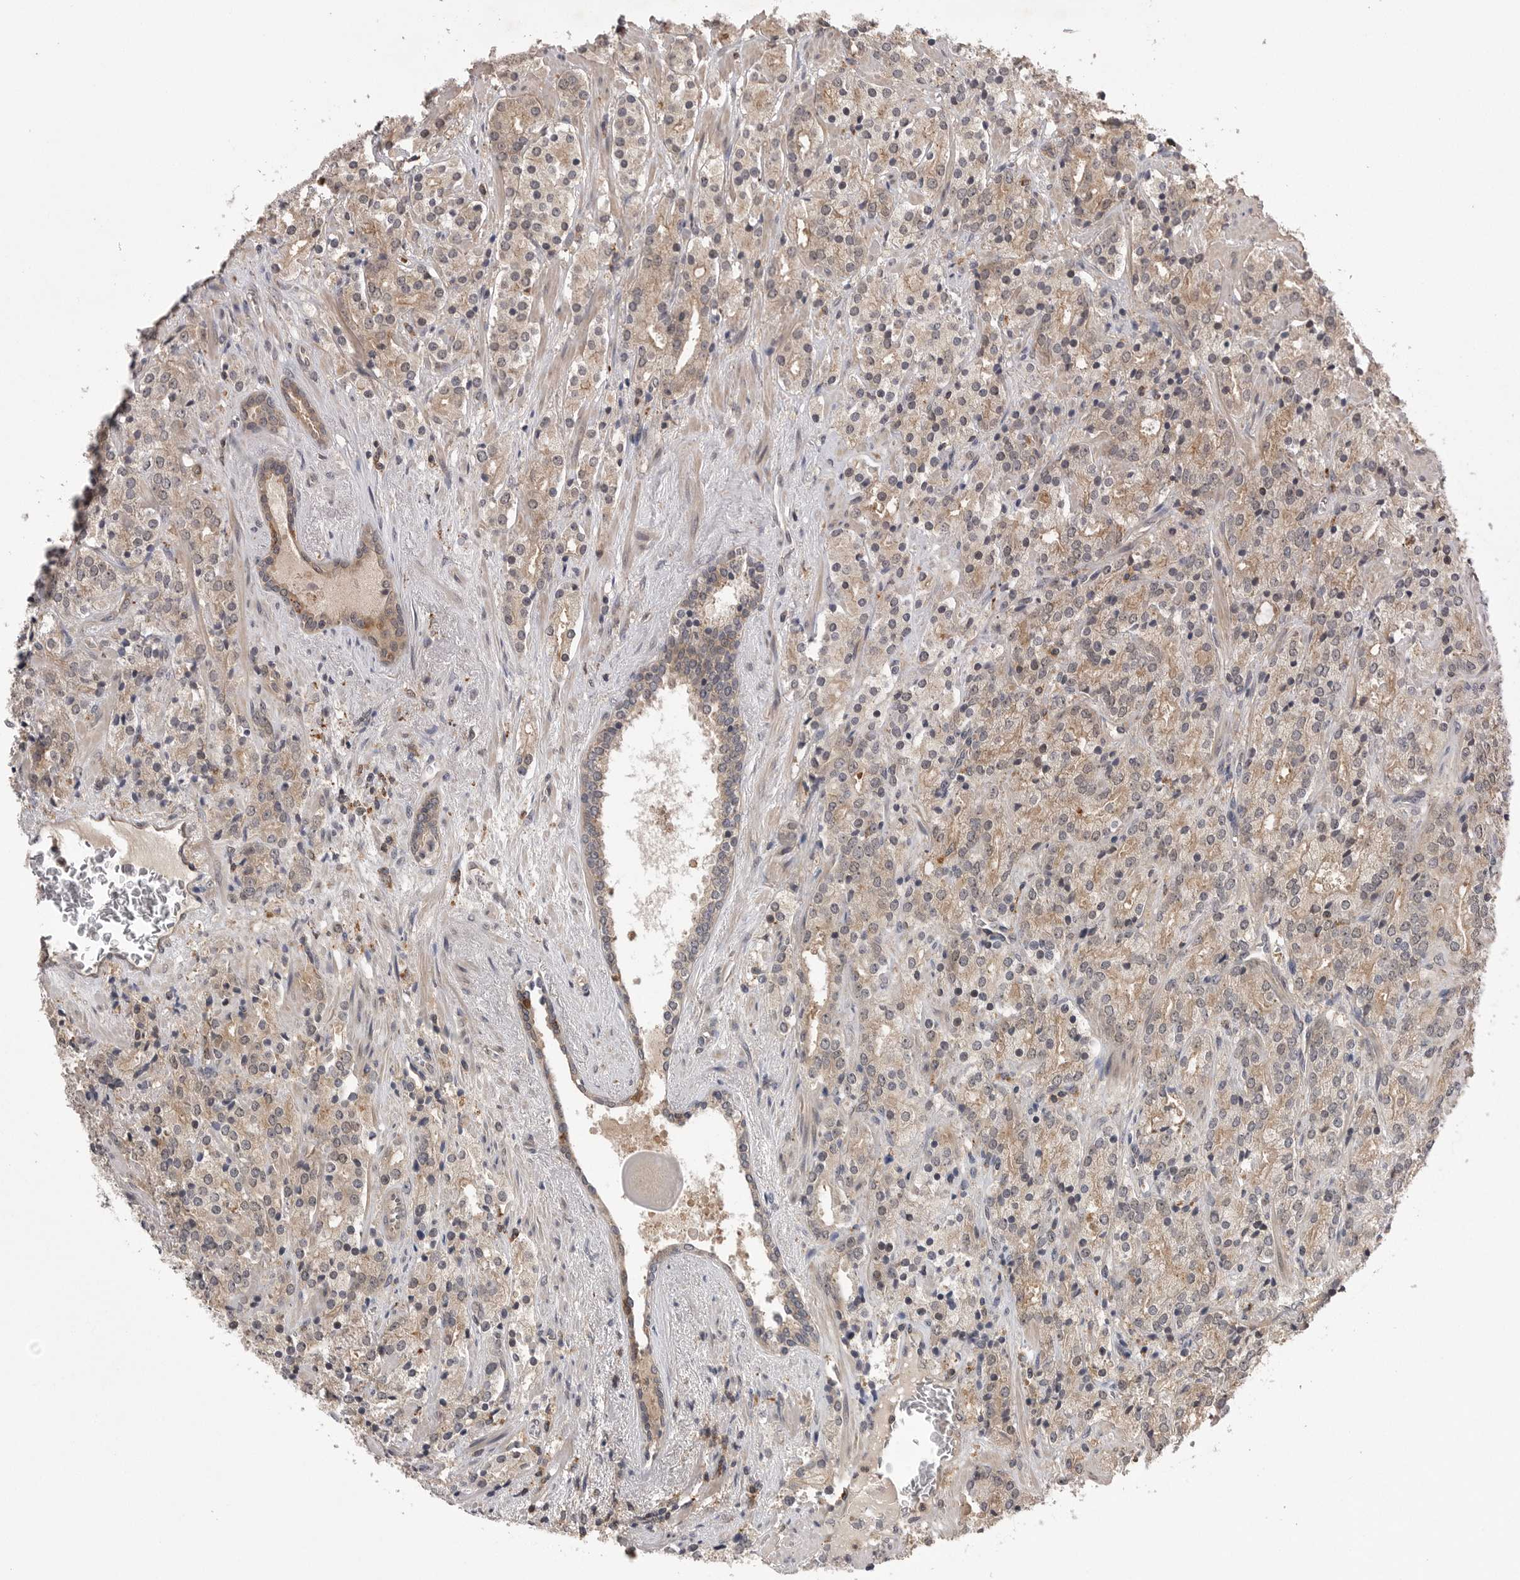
{"staining": {"intensity": "weak", "quantity": ">75%", "location": "cytoplasmic/membranous"}, "tissue": "prostate cancer", "cell_type": "Tumor cells", "image_type": "cancer", "snomed": [{"axis": "morphology", "description": "Adenocarcinoma, High grade"}, {"axis": "topography", "description": "Prostate"}], "caption": "Human prostate adenocarcinoma (high-grade) stained for a protein (brown) exhibits weak cytoplasmic/membranous positive expression in about >75% of tumor cells.", "gene": "AOAH", "patient": {"sex": "male", "age": 71}}